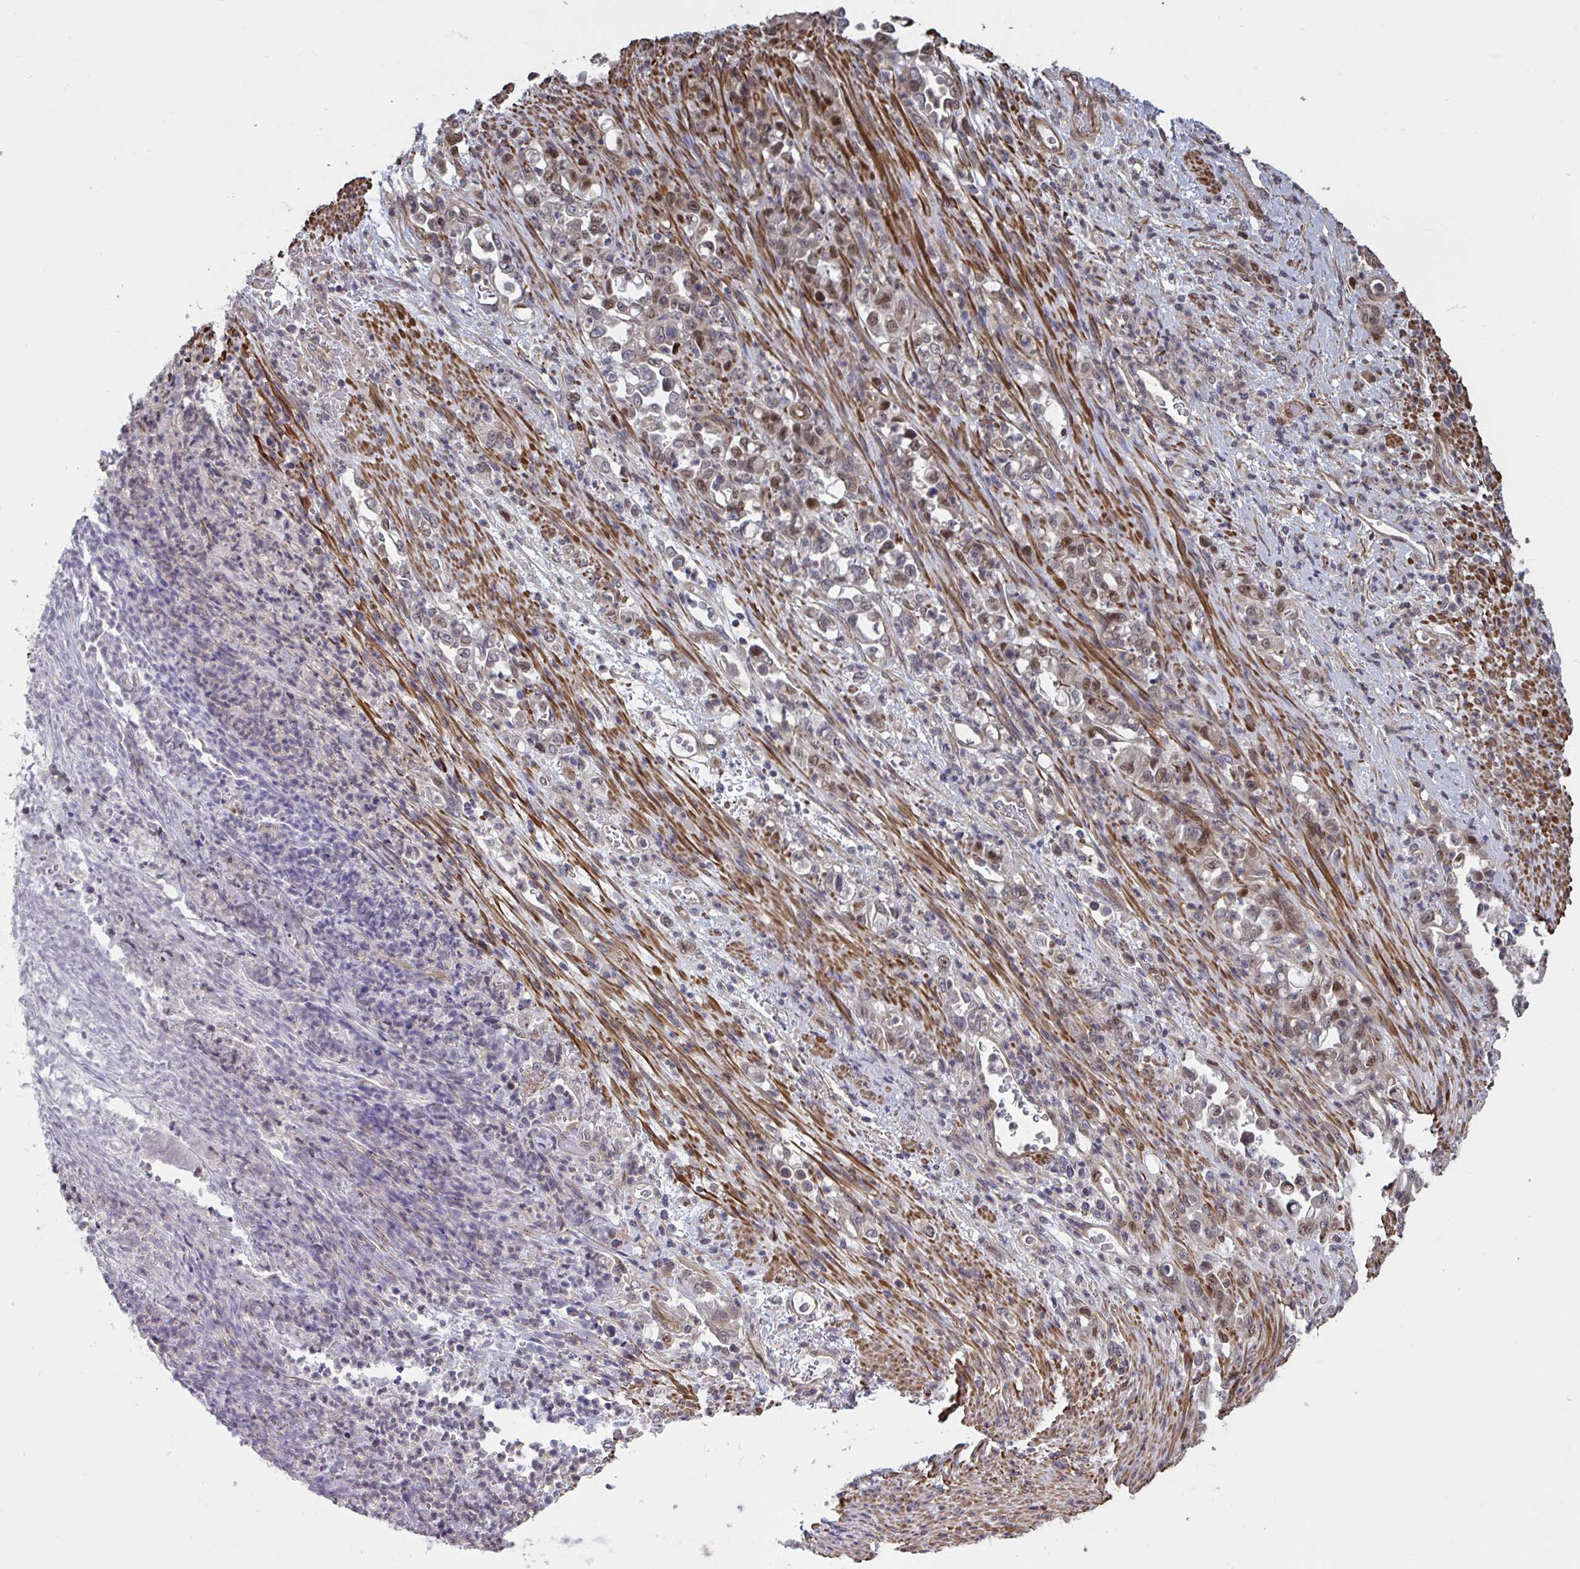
{"staining": {"intensity": "moderate", "quantity": "<25%", "location": "nuclear"}, "tissue": "stomach cancer", "cell_type": "Tumor cells", "image_type": "cancer", "snomed": [{"axis": "morphology", "description": "Normal tissue, NOS"}, {"axis": "morphology", "description": "Adenocarcinoma, NOS"}, {"axis": "topography", "description": "Stomach"}], "caption": "Moderate nuclear protein staining is present in approximately <25% of tumor cells in stomach cancer.", "gene": "IPO5", "patient": {"sex": "female", "age": 79}}